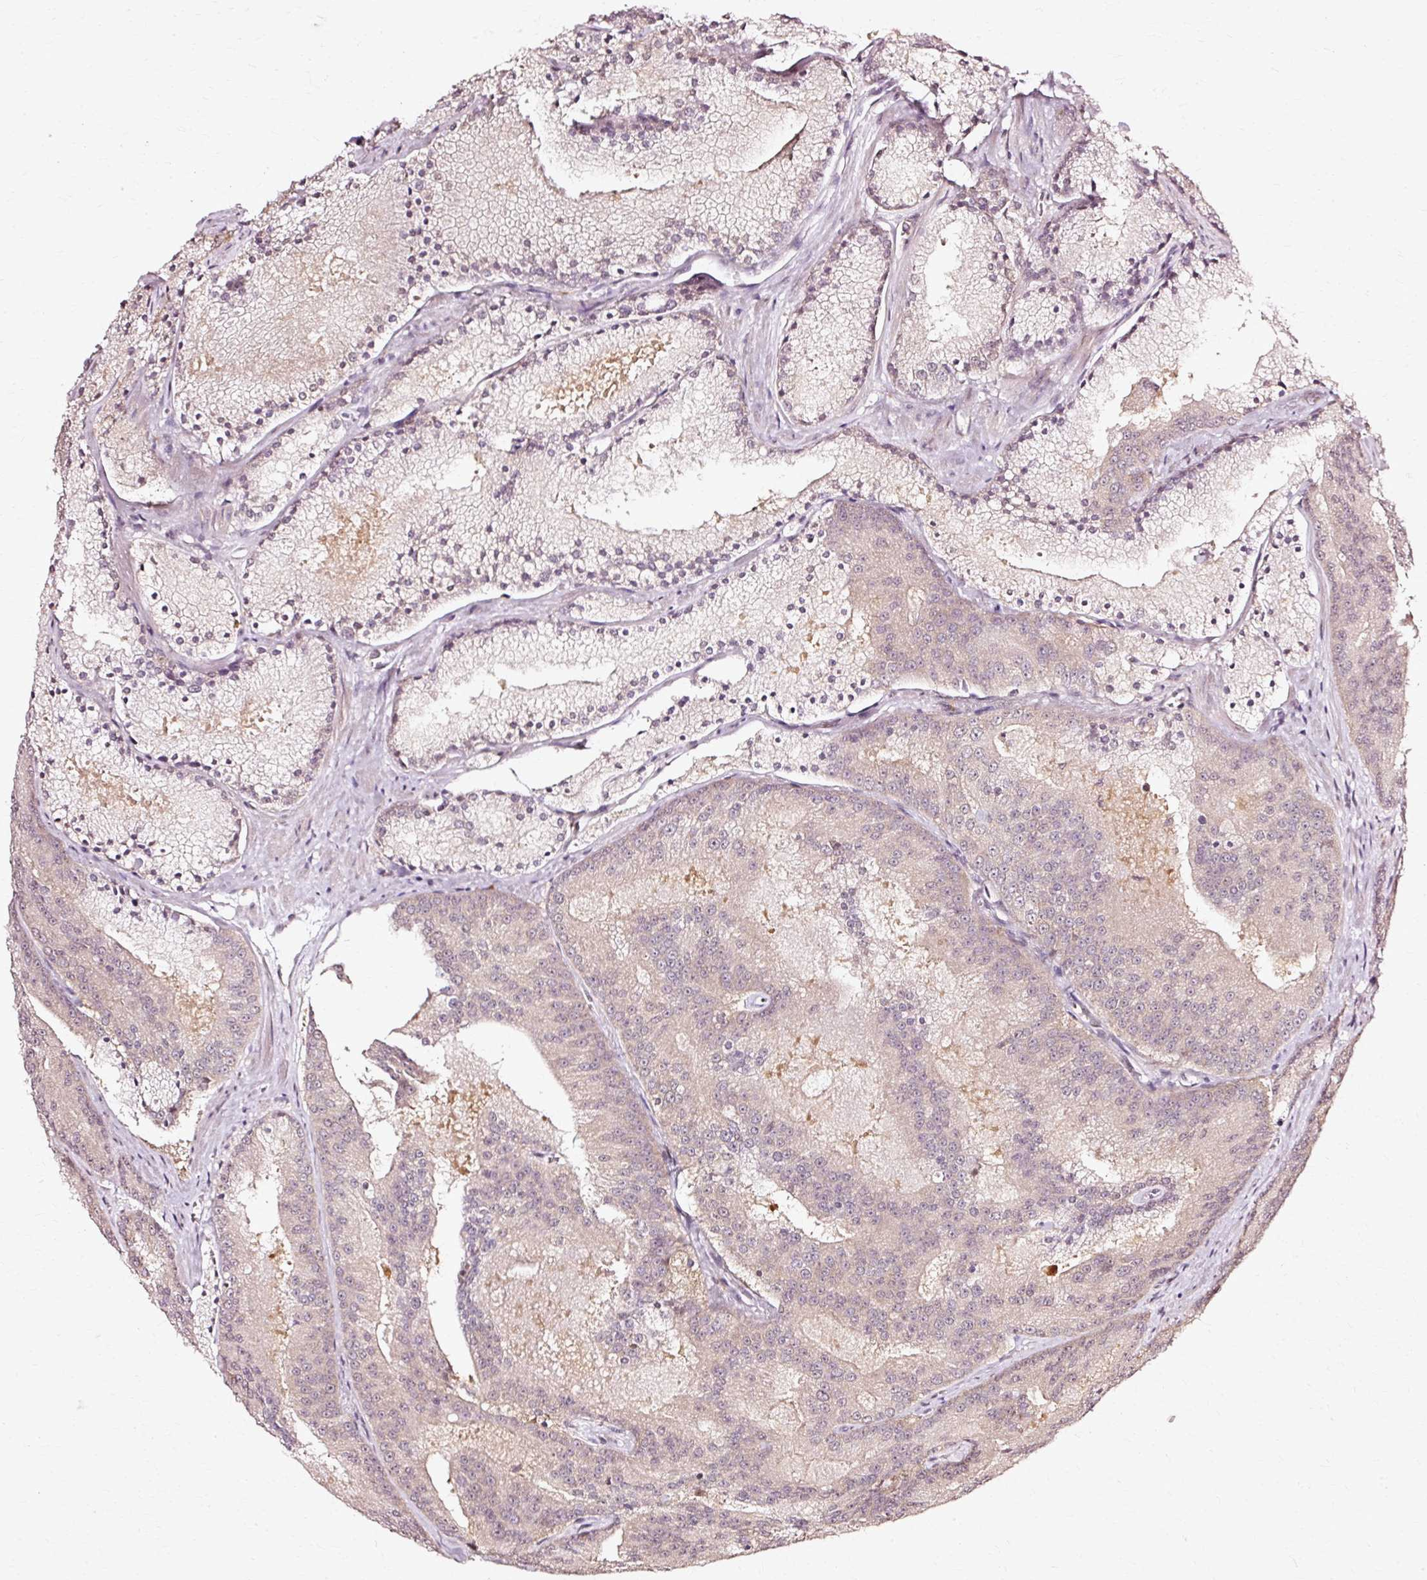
{"staining": {"intensity": "weak", "quantity": ">75%", "location": "cytoplasmic/membranous"}, "tissue": "prostate cancer", "cell_type": "Tumor cells", "image_type": "cancer", "snomed": [{"axis": "morphology", "description": "Adenocarcinoma, High grade"}, {"axis": "topography", "description": "Prostate"}], "caption": "IHC histopathology image of neoplastic tissue: human prostate adenocarcinoma (high-grade) stained using immunohistochemistry displays low levels of weak protein expression localized specifically in the cytoplasmic/membranous of tumor cells, appearing as a cytoplasmic/membranous brown color.", "gene": "RGPD5", "patient": {"sex": "male", "age": 61}}